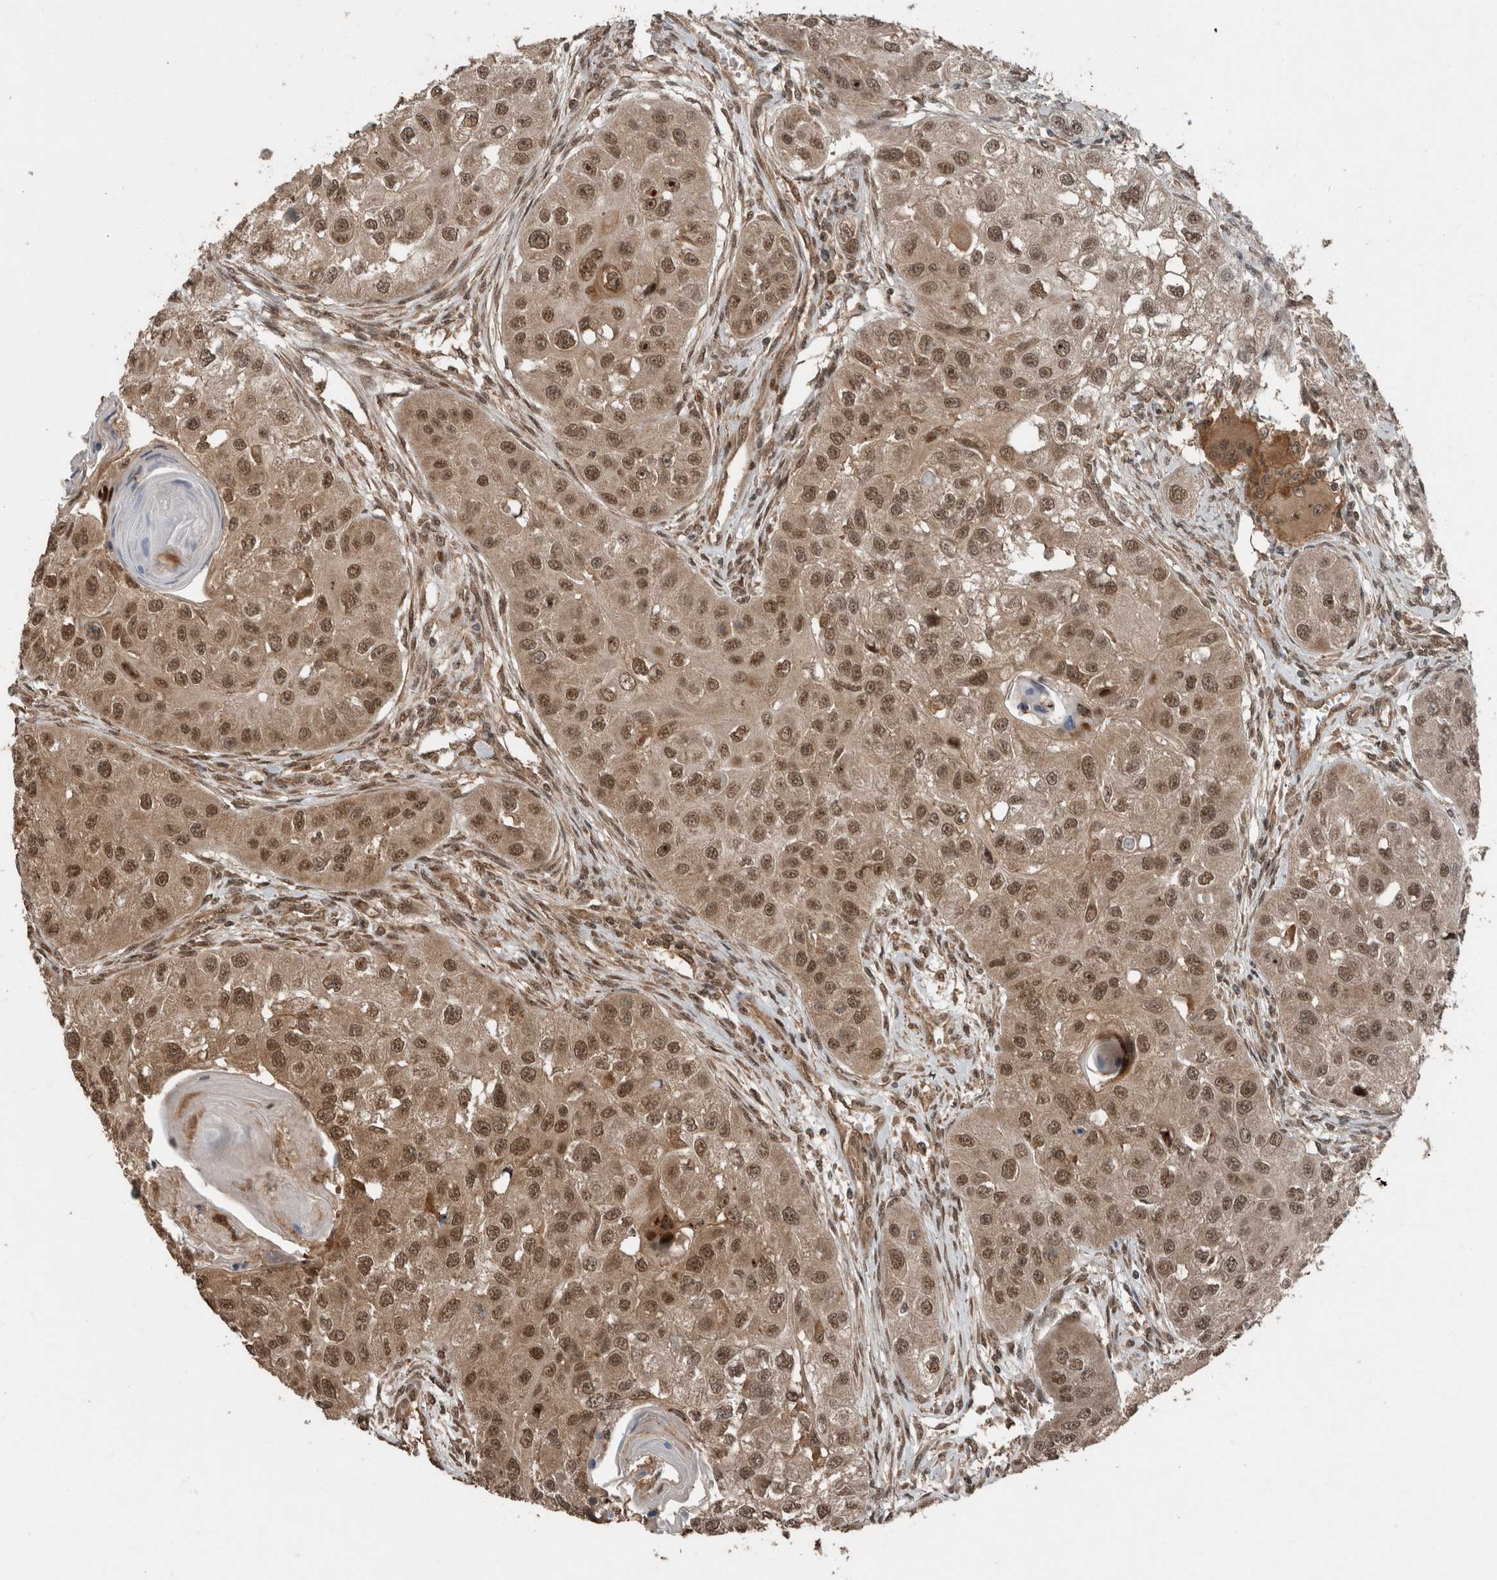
{"staining": {"intensity": "moderate", "quantity": ">75%", "location": "cytoplasmic/membranous,nuclear"}, "tissue": "head and neck cancer", "cell_type": "Tumor cells", "image_type": "cancer", "snomed": [{"axis": "morphology", "description": "Normal tissue, NOS"}, {"axis": "morphology", "description": "Squamous cell carcinoma, NOS"}, {"axis": "topography", "description": "Skeletal muscle"}, {"axis": "topography", "description": "Head-Neck"}], "caption": "Moderate cytoplasmic/membranous and nuclear expression for a protein is identified in about >75% of tumor cells of head and neck cancer using IHC.", "gene": "MYO1E", "patient": {"sex": "male", "age": 51}}